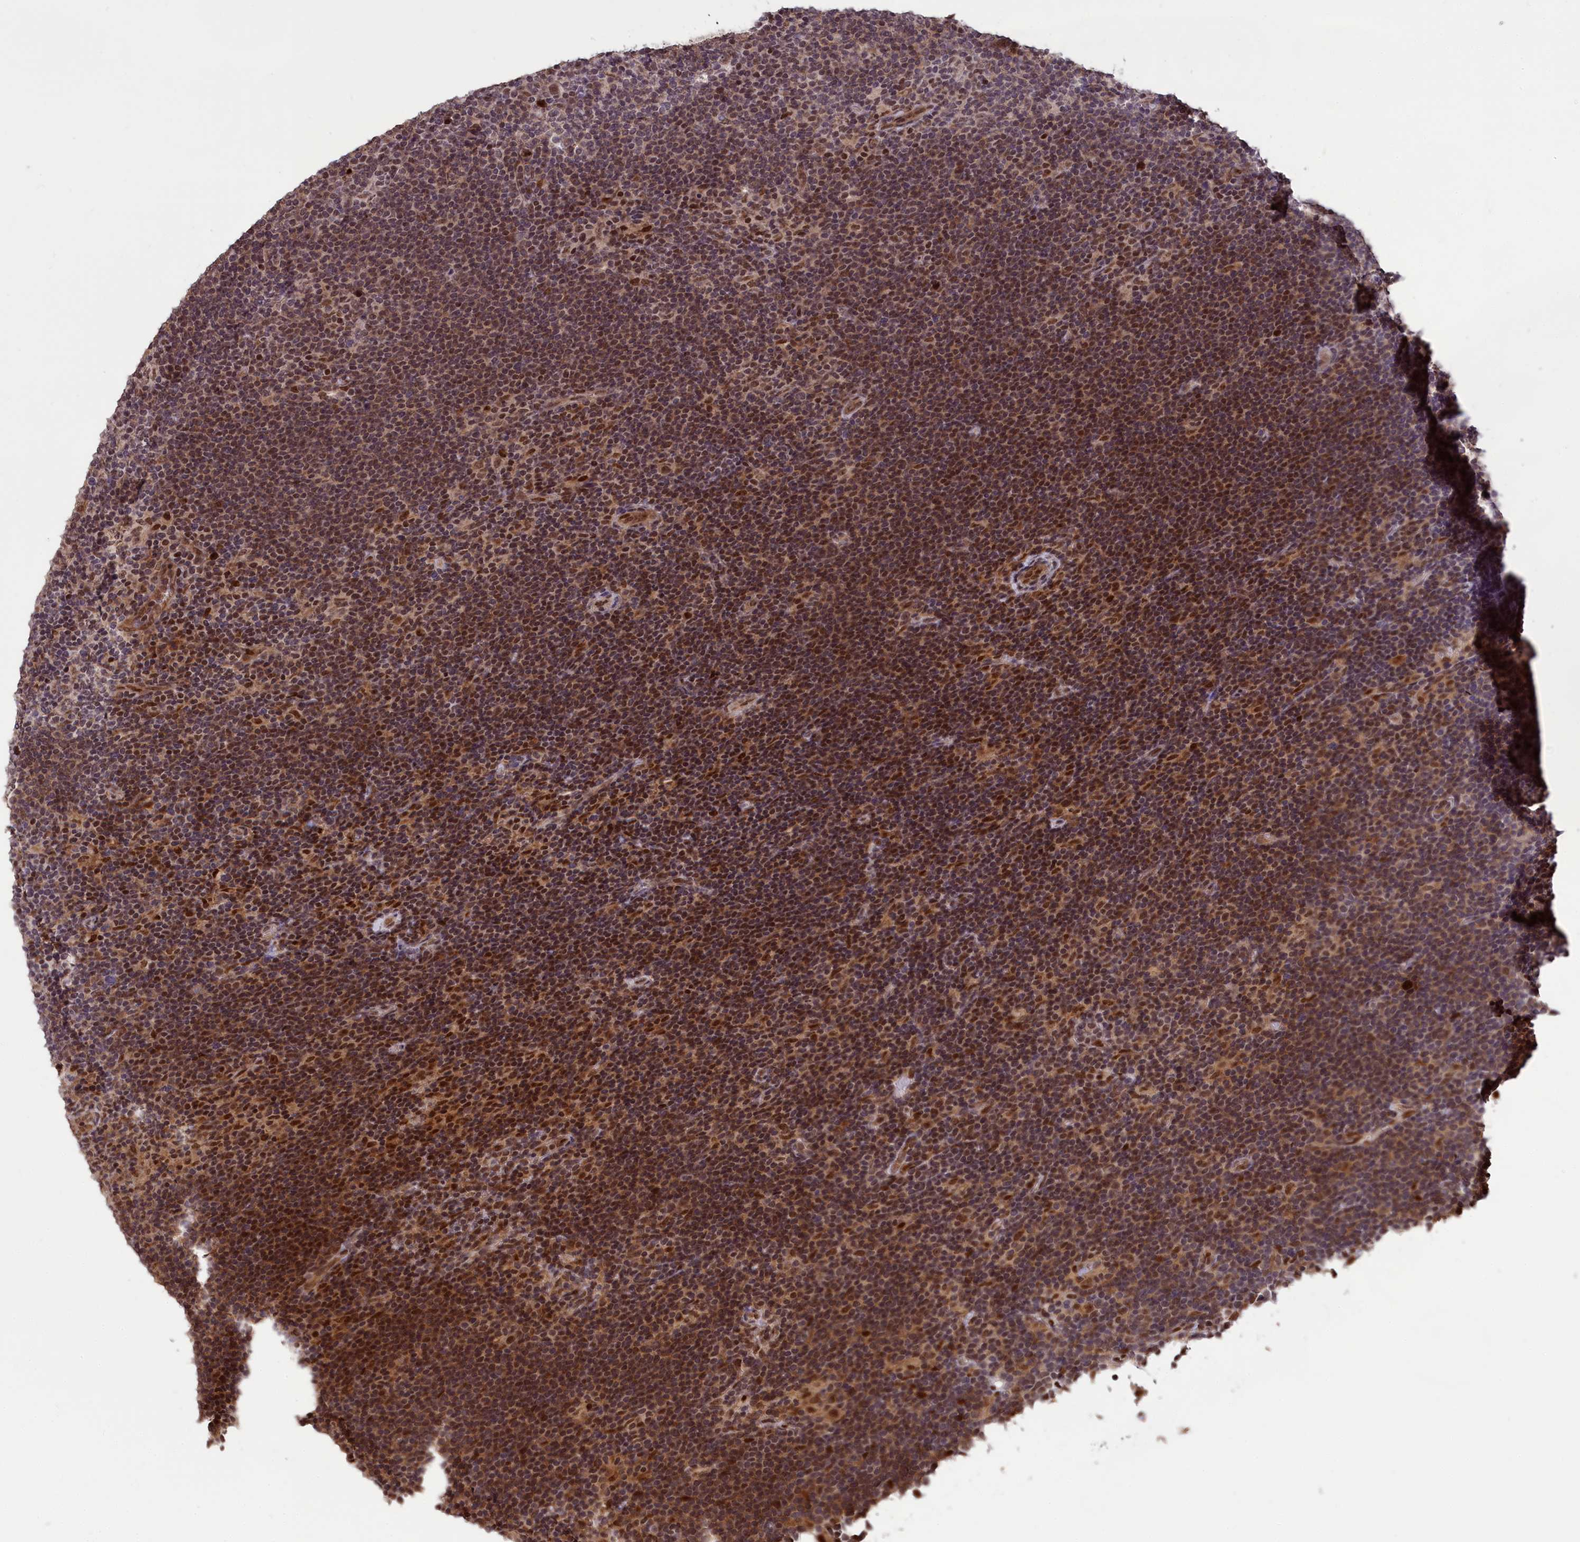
{"staining": {"intensity": "moderate", "quantity": ">75%", "location": "nuclear"}, "tissue": "lymphoma", "cell_type": "Tumor cells", "image_type": "cancer", "snomed": [{"axis": "morphology", "description": "Hodgkin's disease, NOS"}, {"axis": "topography", "description": "Lymph node"}], "caption": "Protein staining demonstrates moderate nuclear staining in approximately >75% of tumor cells in lymphoma.", "gene": "RELB", "patient": {"sex": "female", "age": 57}}